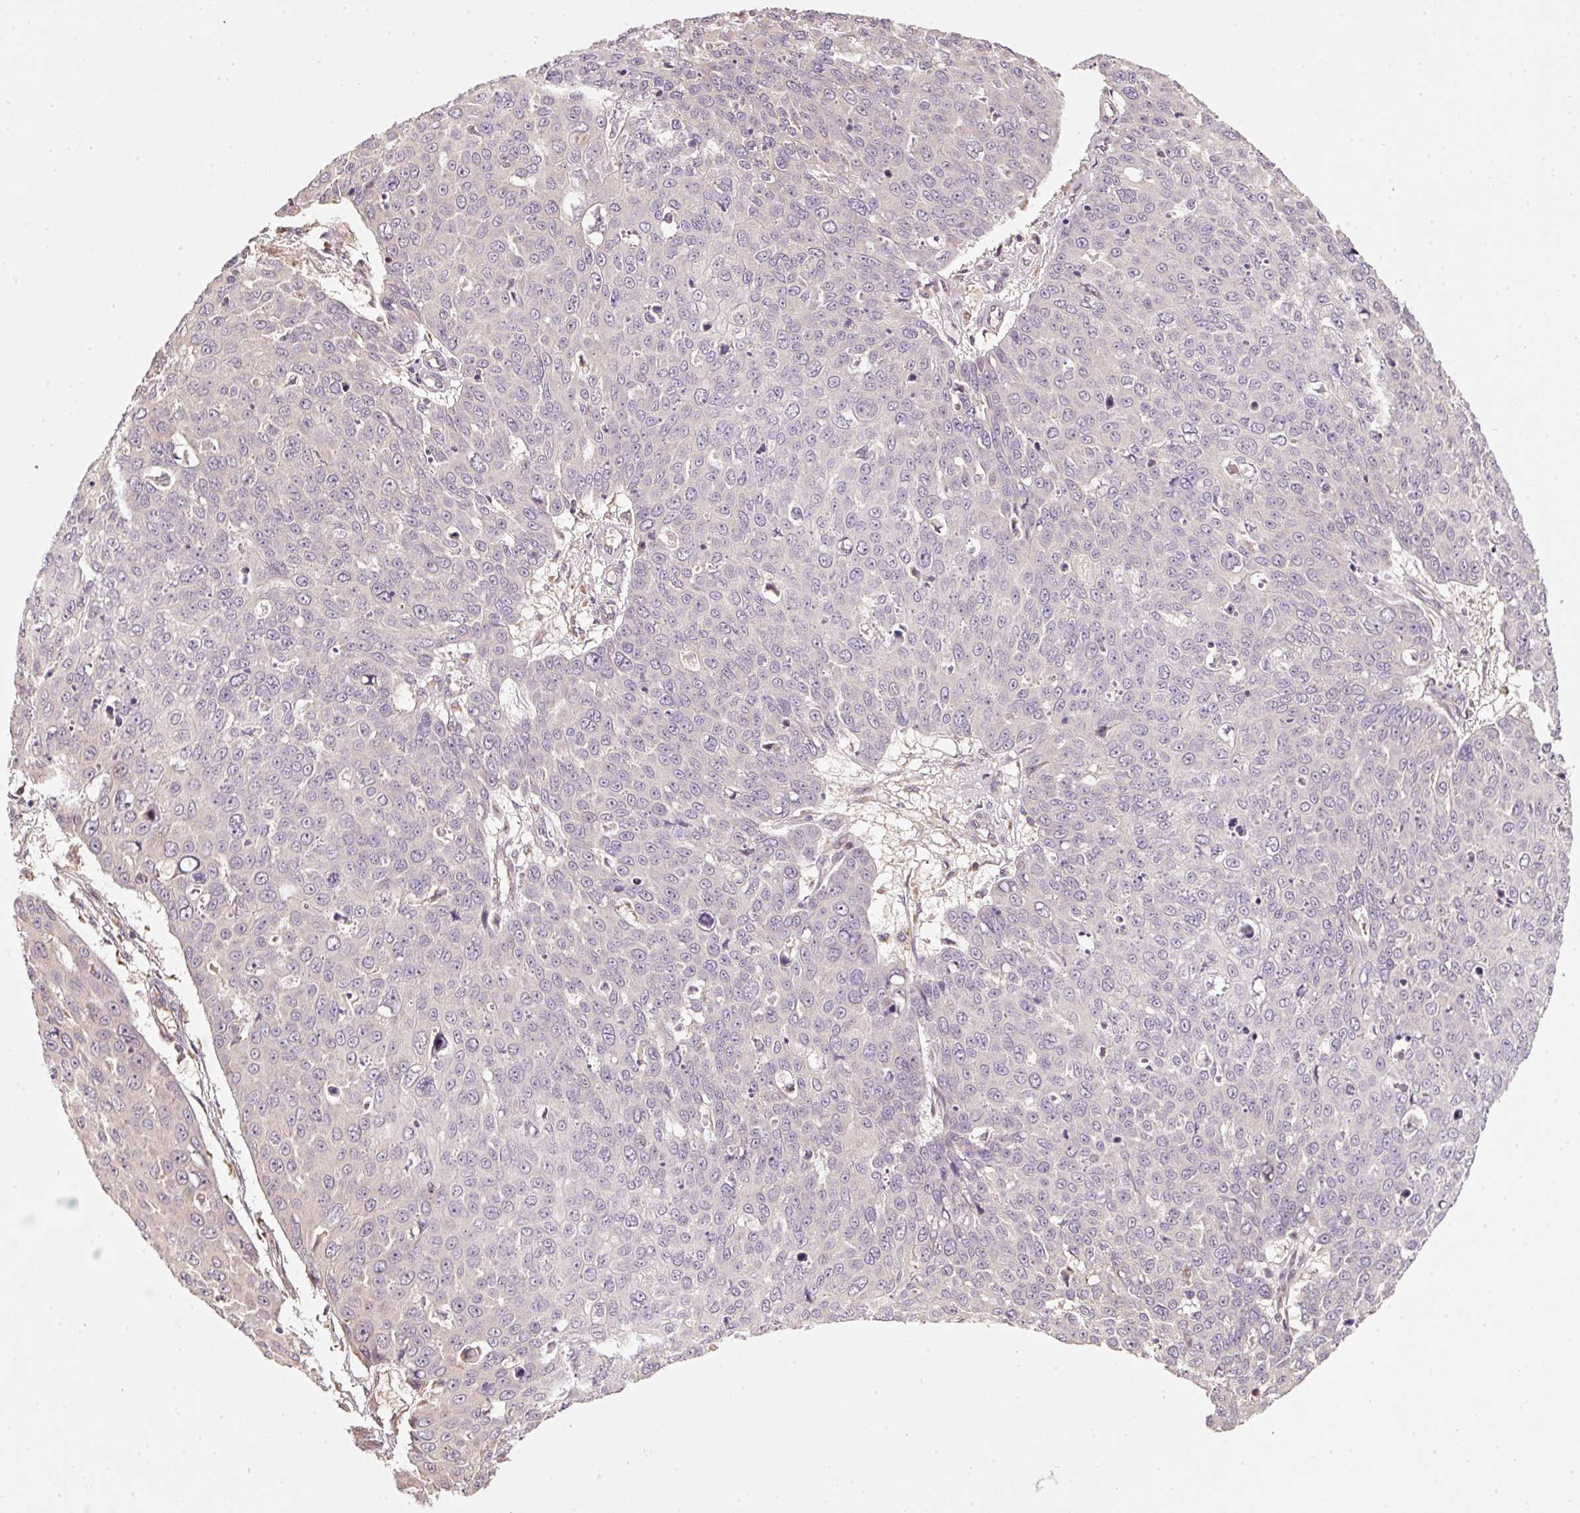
{"staining": {"intensity": "negative", "quantity": "none", "location": "none"}, "tissue": "skin cancer", "cell_type": "Tumor cells", "image_type": "cancer", "snomed": [{"axis": "morphology", "description": "Squamous cell carcinoma, NOS"}, {"axis": "topography", "description": "Skin"}], "caption": "IHC histopathology image of human skin cancer (squamous cell carcinoma) stained for a protein (brown), which displays no staining in tumor cells.", "gene": "RAB35", "patient": {"sex": "male", "age": 71}}